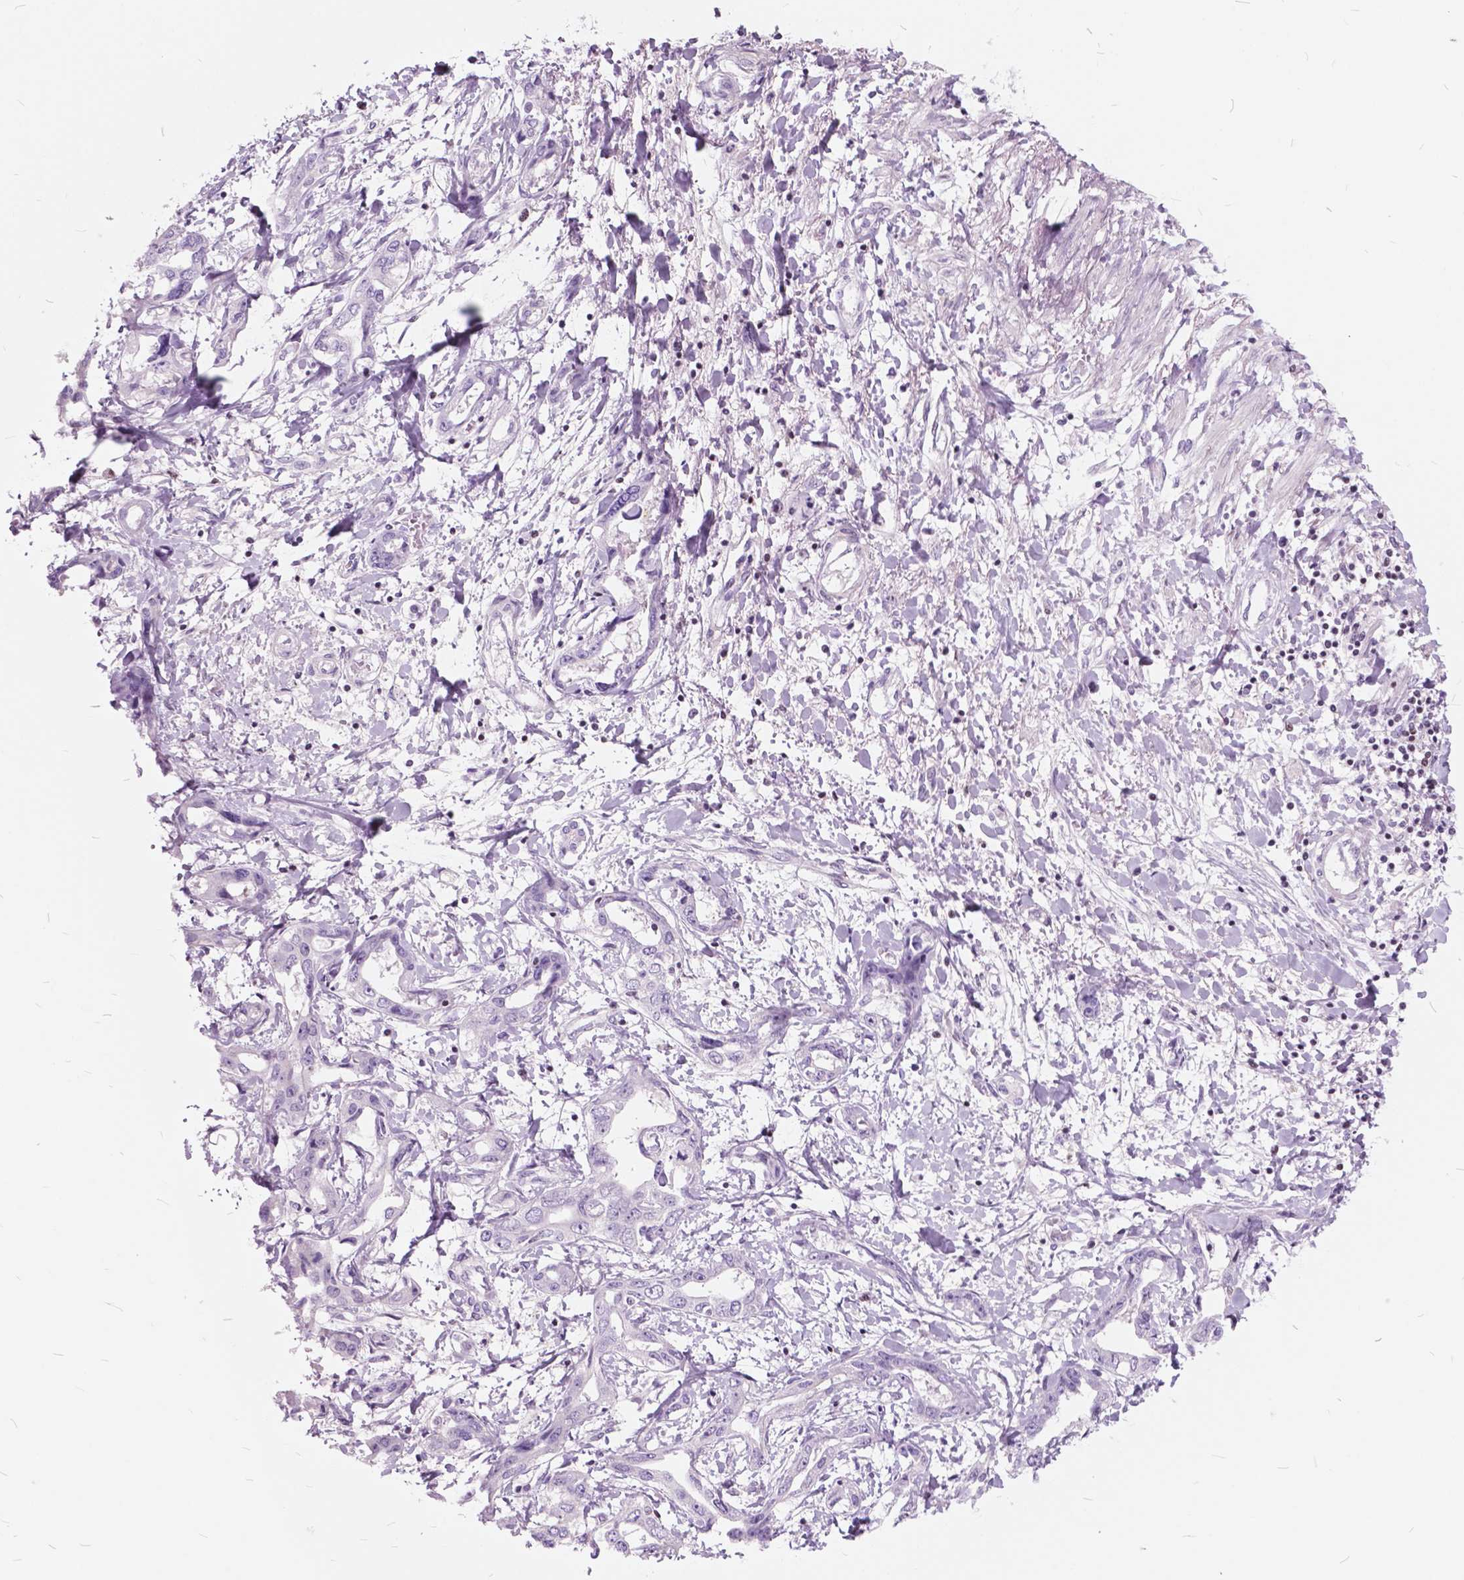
{"staining": {"intensity": "negative", "quantity": "none", "location": "none"}, "tissue": "liver cancer", "cell_type": "Tumor cells", "image_type": "cancer", "snomed": [{"axis": "morphology", "description": "Cholangiocarcinoma"}, {"axis": "topography", "description": "Liver"}], "caption": "This micrograph is of cholangiocarcinoma (liver) stained with IHC to label a protein in brown with the nuclei are counter-stained blue. There is no staining in tumor cells.", "gene": "SP140", "patient": {"sex": "male", "age": 59}}